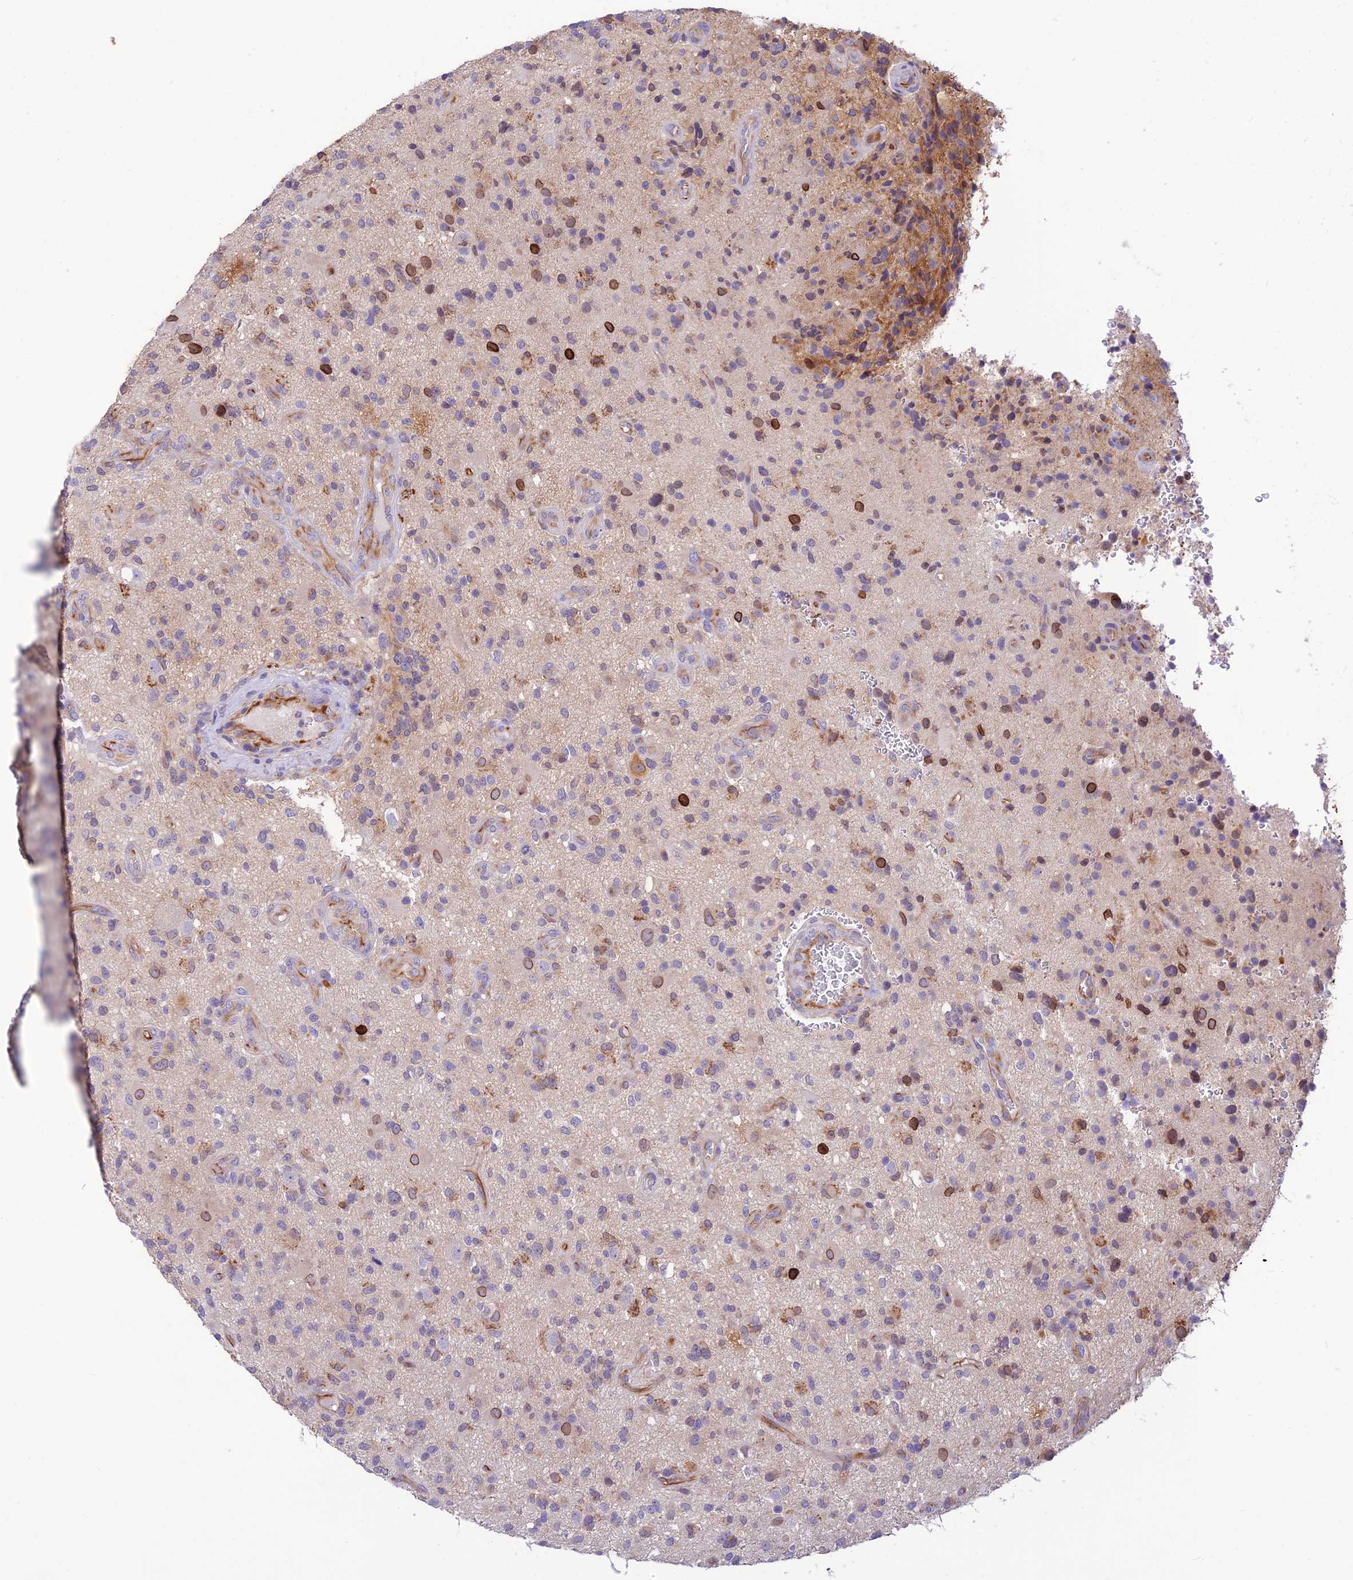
{"staining": {"intensity": "strong", "quantity": "<25%", "location": "cytoplasmic/membranous,nuclear"}, "tissue": "glioma", "cell_type": "Tumor cells", "image_type": "cancer", "snomed": [{"axis": "morphology", "description": "Glioma, malignant, High grade"}, {"axis": "topography", "description": "Brain"}], "caption": "Human high-grade glioma (malignant) stained for a protein (brown) demonstrates strong cytoplasmic/membranous and nuclear positive staining in about <25% of tumor cells.", "gene": "ST8SIA5", "patient": {"sex": "male", "age": 47}}